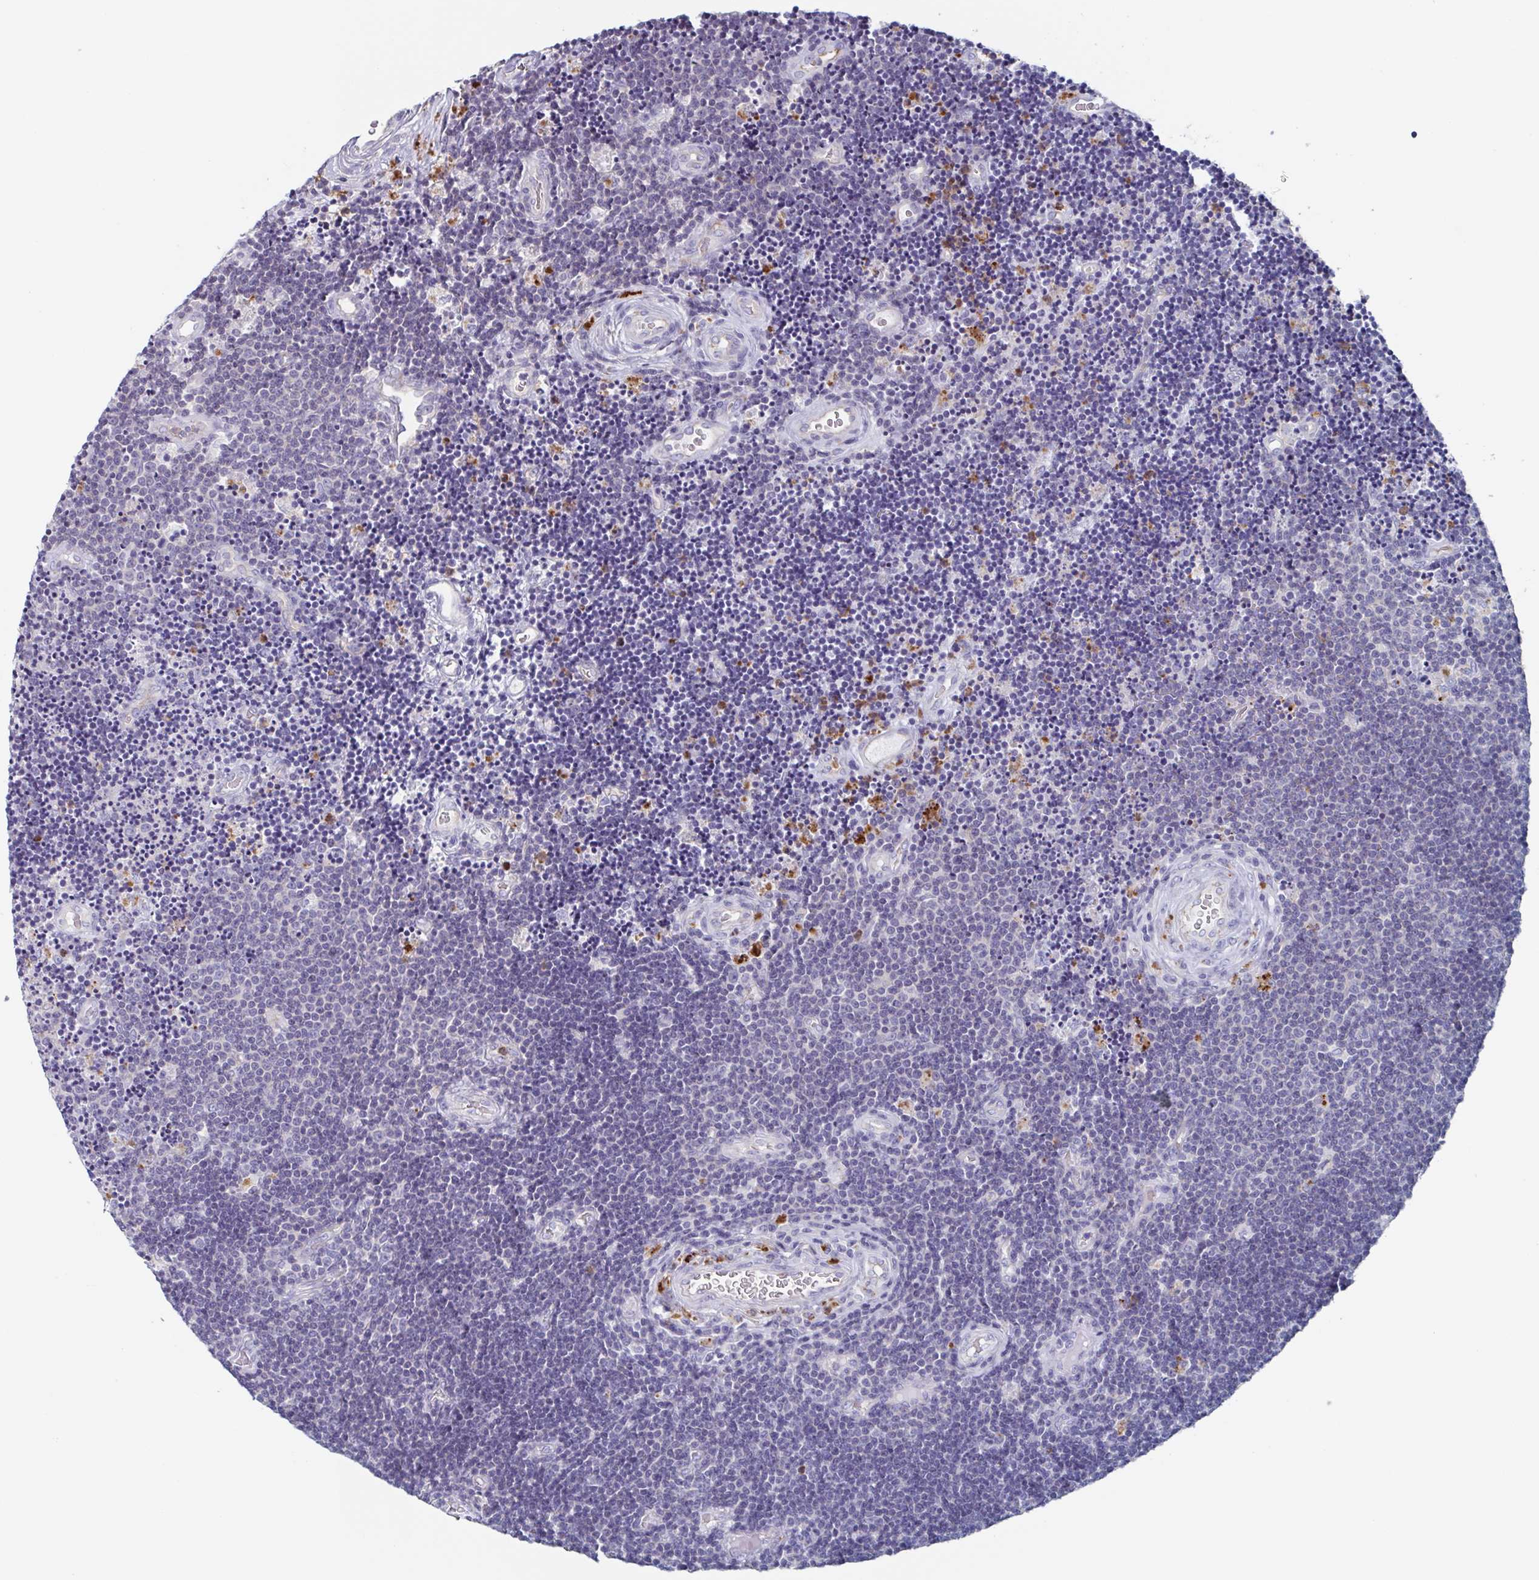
{"staining": {"intensity": "negative", "quantity": "none", "location": "none"}, "tissue": "lymphoma", "cell_type": "Tumor cells", "image_type": "cancer", "snomed": [{"axis": "morphology", "description": "Malignant lymphoma, non-Hodgkin's type, Low grade"}, {"axis": "topography", "description": "Brain"}], "caption": "Tumor cells are negative for protein expression in human low-grade malignant lymphoma, non-Hodgkin's type.", "gene": "BPI", "patient": {"sex": "female", "age": 66}}